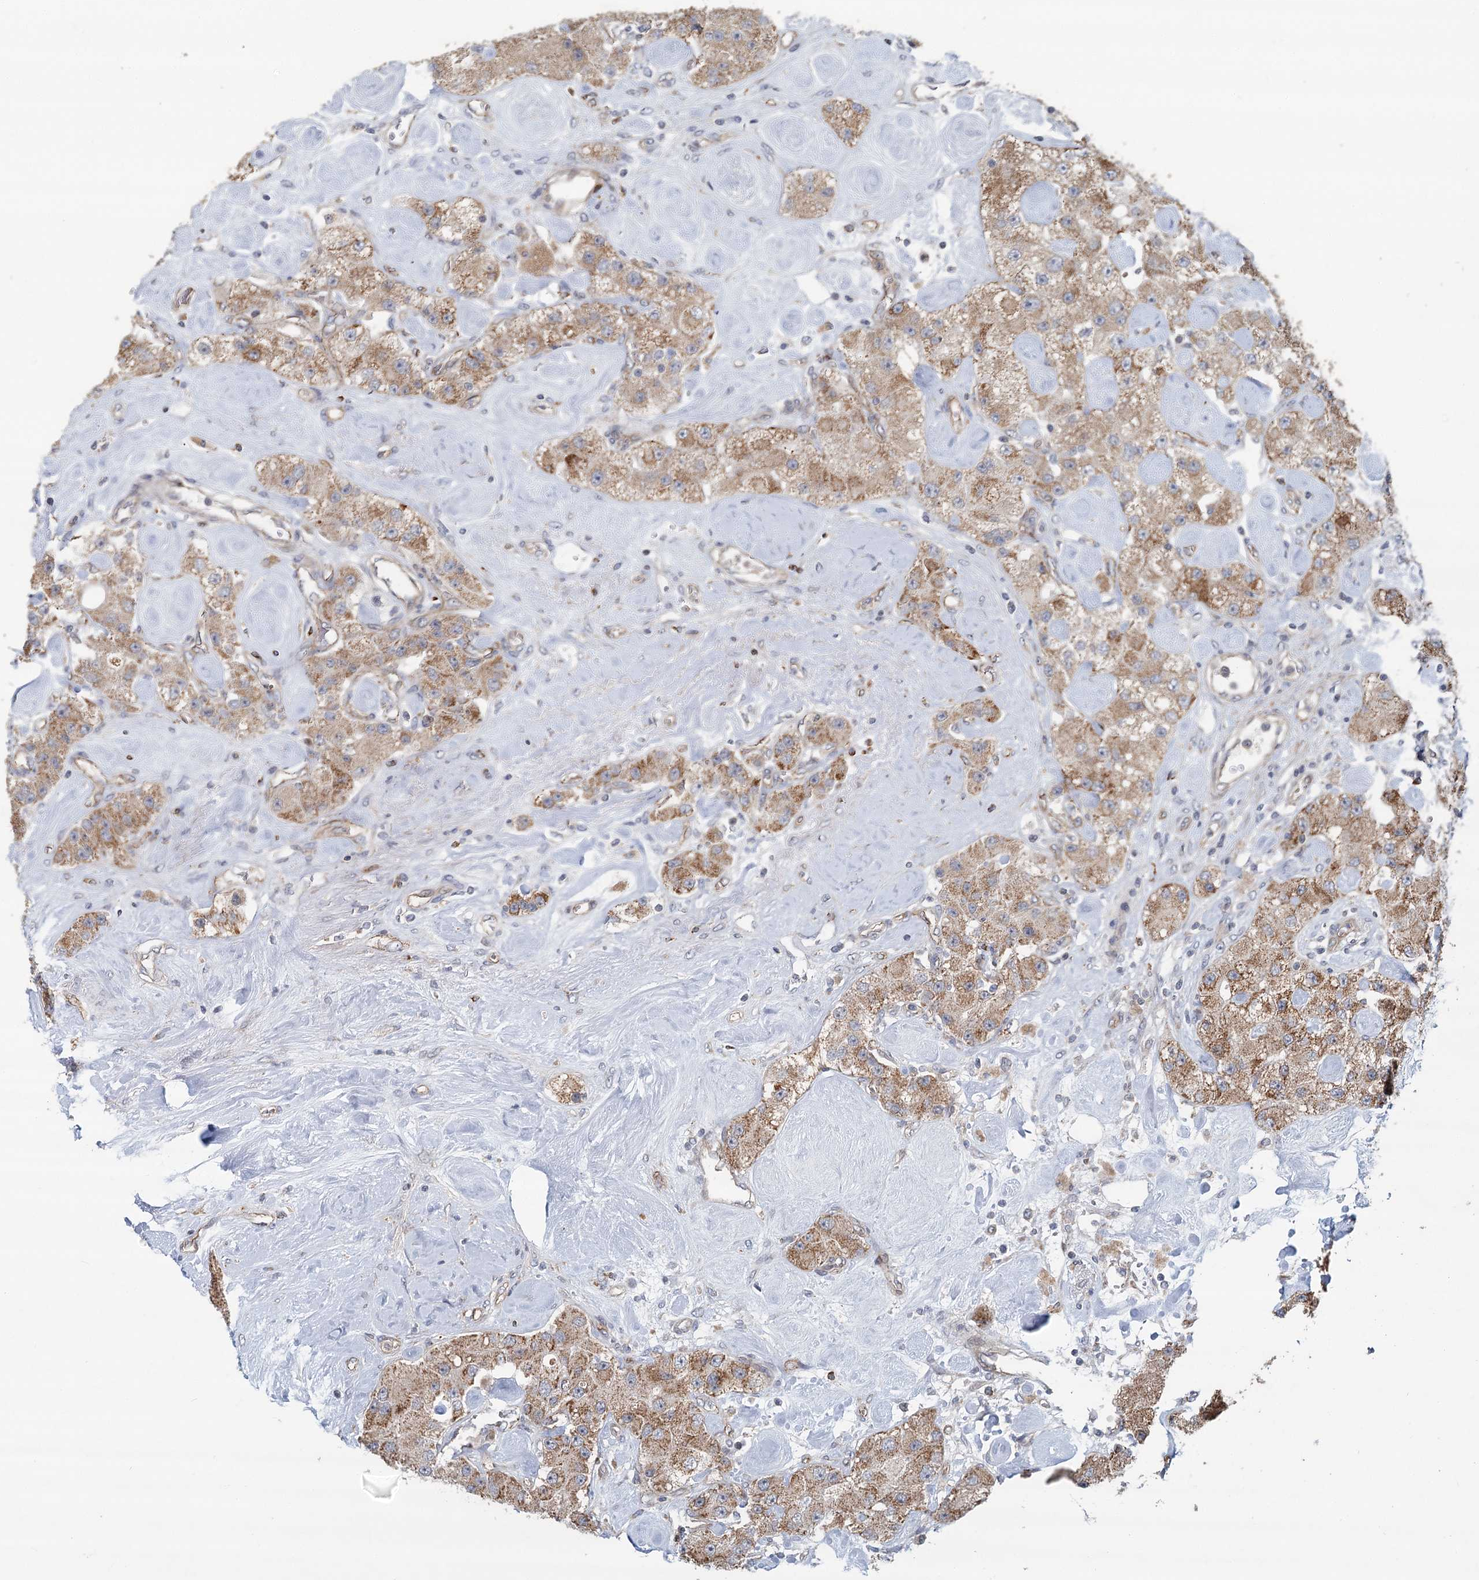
{"staining": {"intensity": "moderate", "quantity": ">75%", "location": "cytoplasmic/membranous"}, "tissue": "carcinoid", "cell_type": "Tumor cells", "image_type": "cancer", "snomed": [{"axis": "morphology", "description": "Carcinoid, malignant, NOS"}, {"axis": "topography", "description": "Pancreas"}], "caption": "Carcinoid stained for a protein (brown) exhibits moderate cytoplasmic/membranous positive positivity in about >75% of tumor cells.", "gene": "RNF111", "patient": {"sex": "male", "age": 41}}